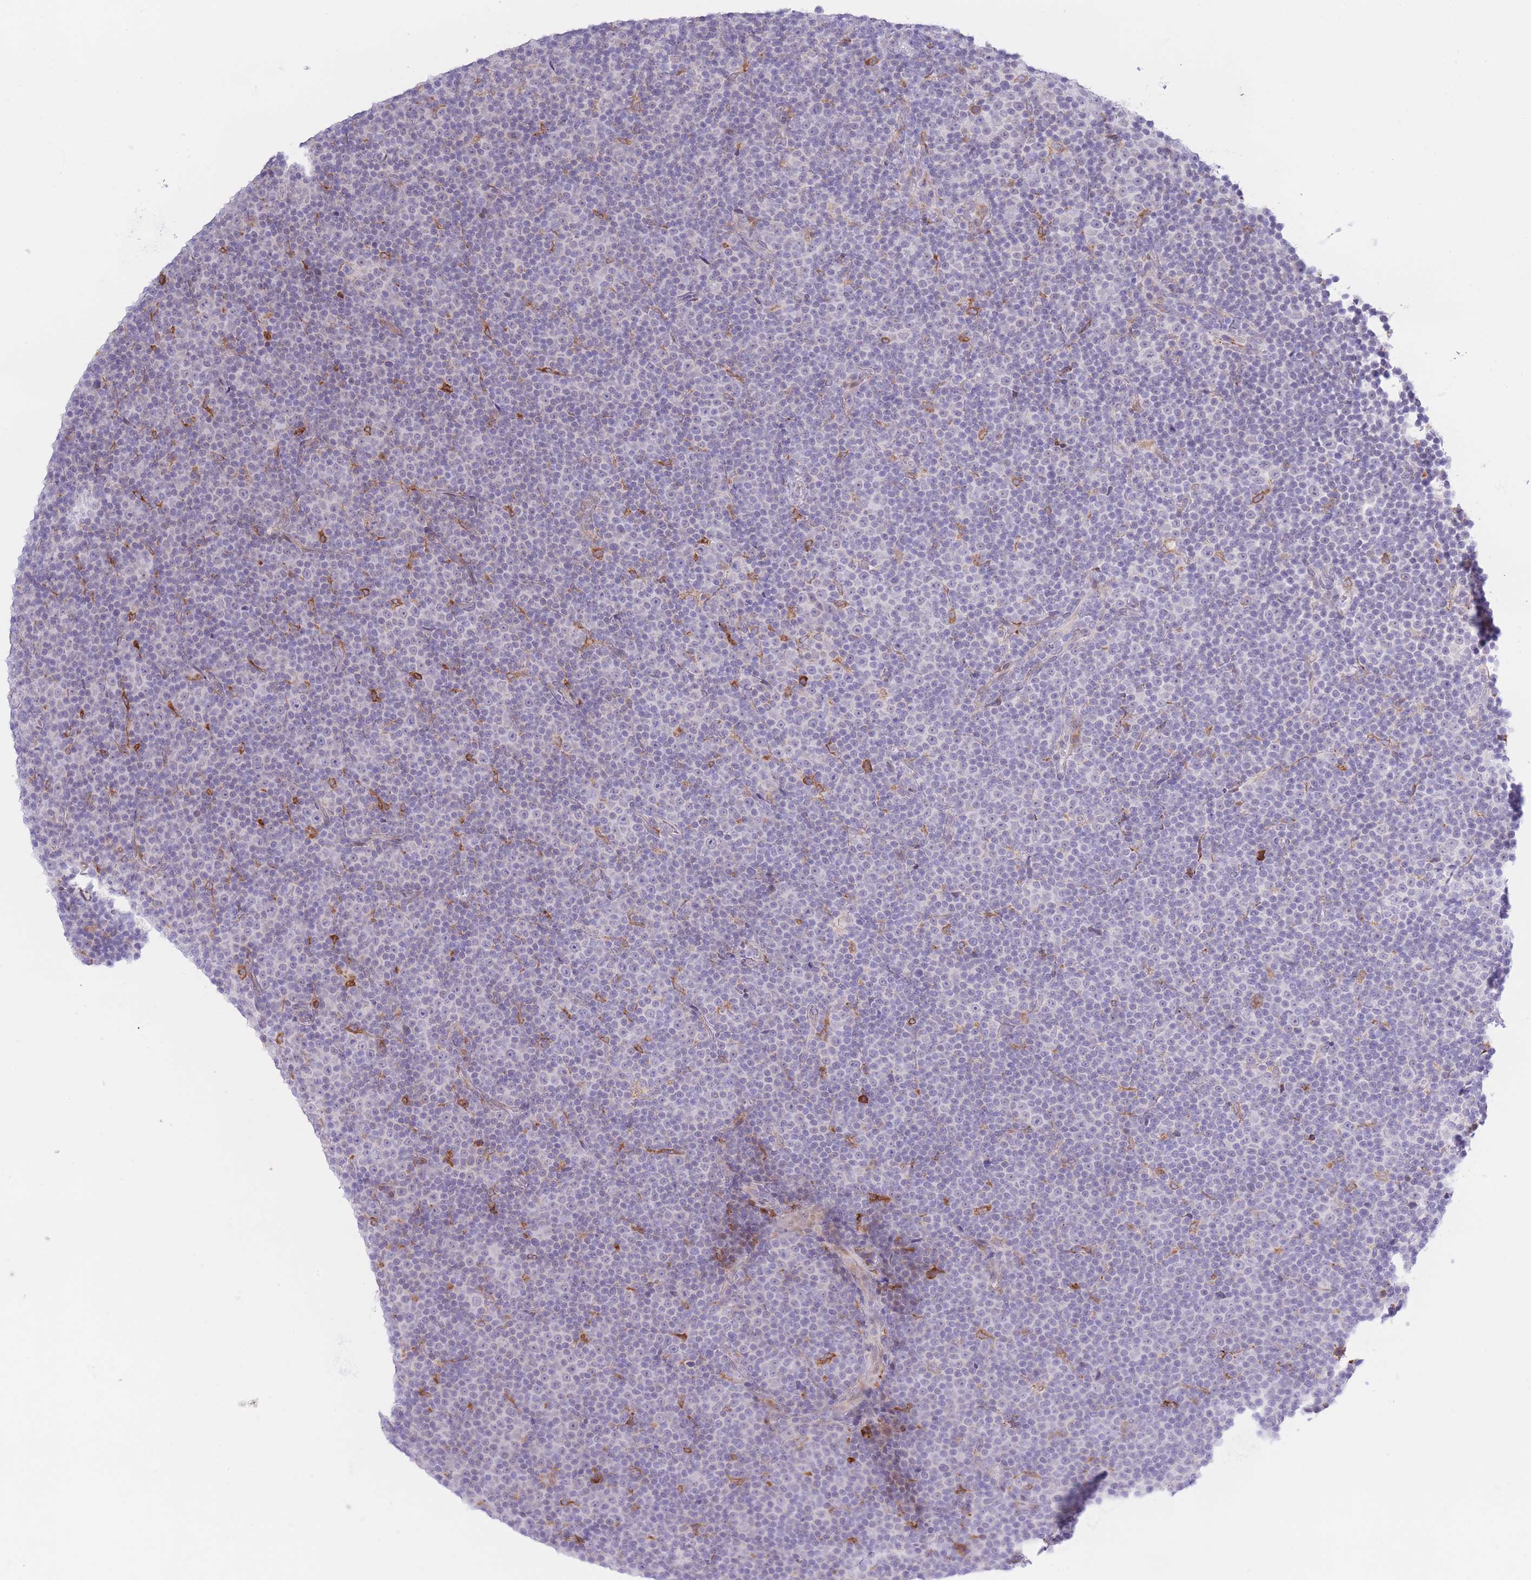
{"staining": {"intensity": "negative", "quantity": "none", "location": "none"}, "tissue": "lymphoma", "cell_type": "Tumor cells", "image_type": "cancer", "snomed": [{"axis": "morphology", "description": "Malignant lymphoma, non-Hodgkin's type, Low grade"}, {"axis": "topography", "description": "Lymph node"}], "caption": "An image of lymphoma stained for a protein demonstrates no brown staining in tumor cells.", "gene": "MYDGF", "patient": {"sex": "female", "age": 67}}